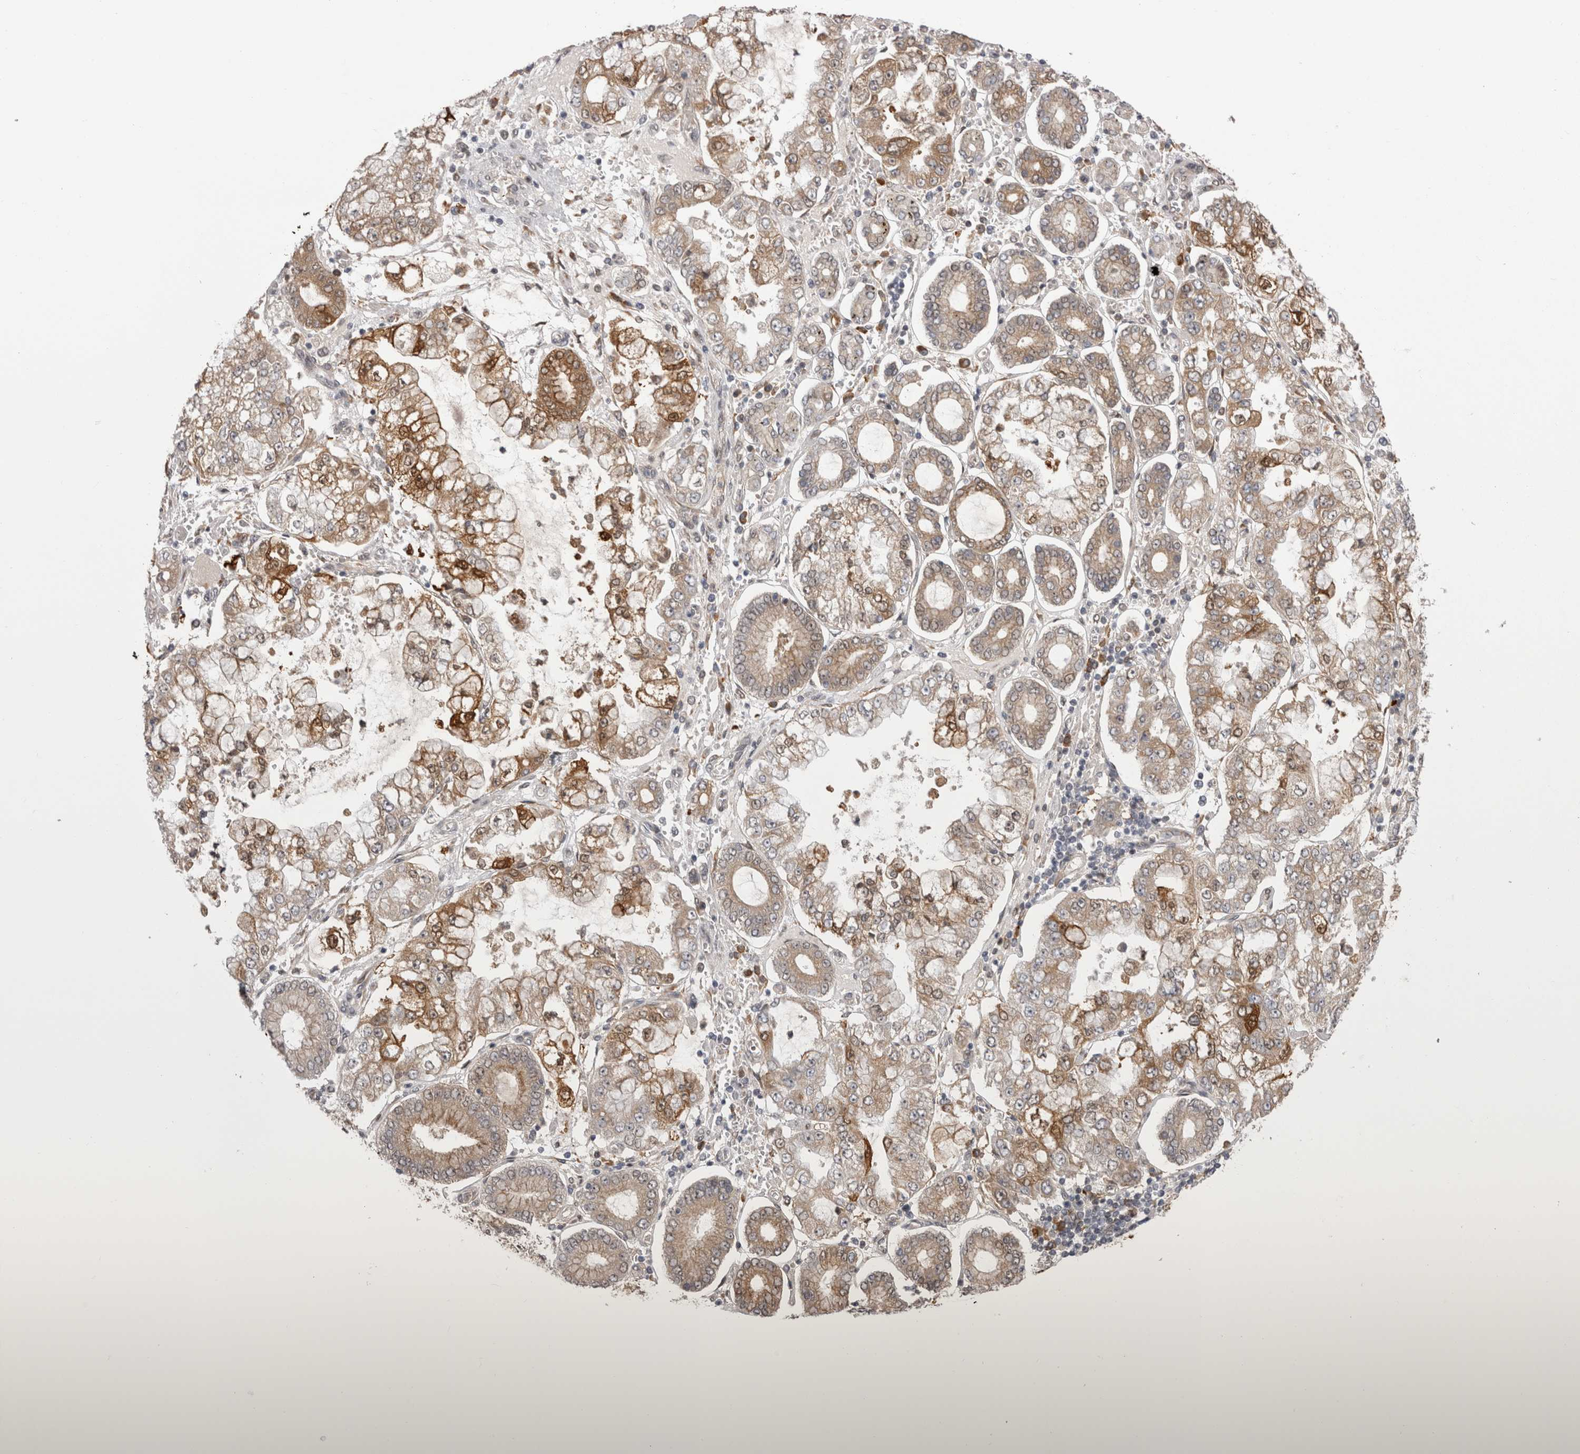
{"staining": {"intensity": "moderate", "quantity": ">75%", "location": "cytoplasmic/membranous,nuclear"}, "tissue": "stomach cancer", "cell_type": "Tumor cells", "image_type": "cancer", "snomed": [{"axis": "morphology", "description": "Adenocarcinoma, NOS"}, {"axis": "topography", "description": "Stomach"}], "caption": "Immunohistochemical staining of human stomach adenocarcinoma shows medium levels of moderate cytoplasmic/membranous and nuclear protein staining in about >75% of tumor cells.", "gene": "CHIC2", "patient": {"sex": "male", "age": 76}}